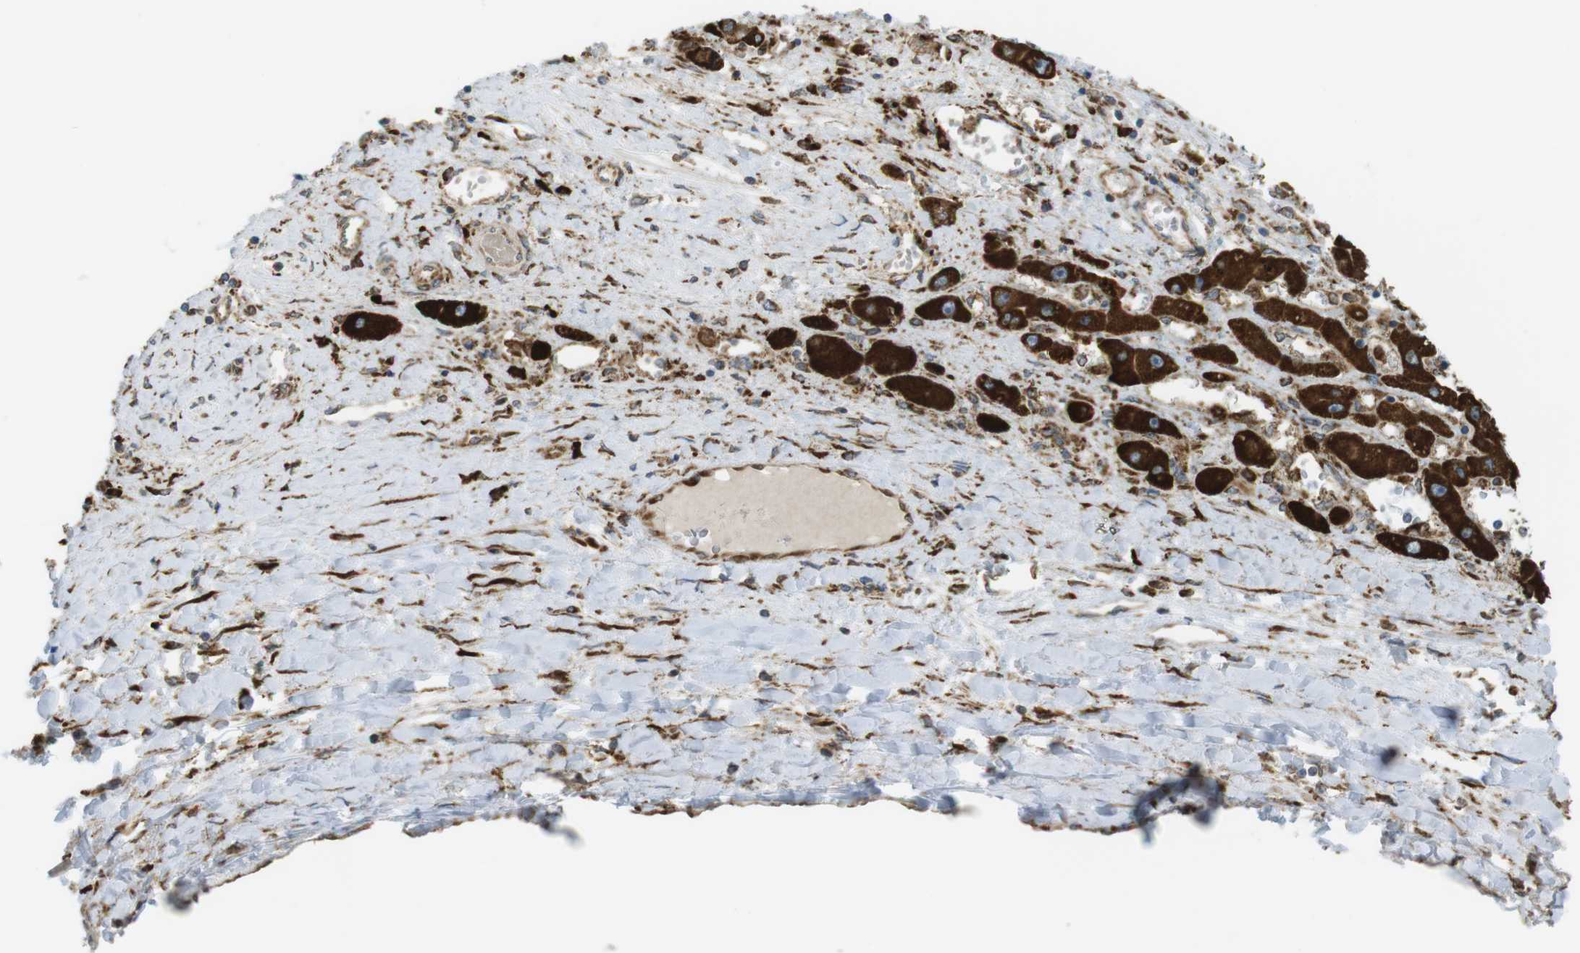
{"staining": {"intensity": "strong", "quantity": ">75%", "location": "cytoplasmic/membranous"}, "tissue": "liver cancer", "cell_type": "Tumor cells", "image_type": "cancer", "snomed": [{"axis": "morphology", "description": "Carcinoma, Hepatocellular, NOS"}, {"axis": "topography", "description": "Liver"}], "caption": "Approximately >75% of tumor cells in human liver cancer exhibit strong cytoplasmic/membranous protein positivity as visualized by brown immunohistochemical staining.", "gene": "MBOAT2", "patient": {"sex": "female", "age": 61}}